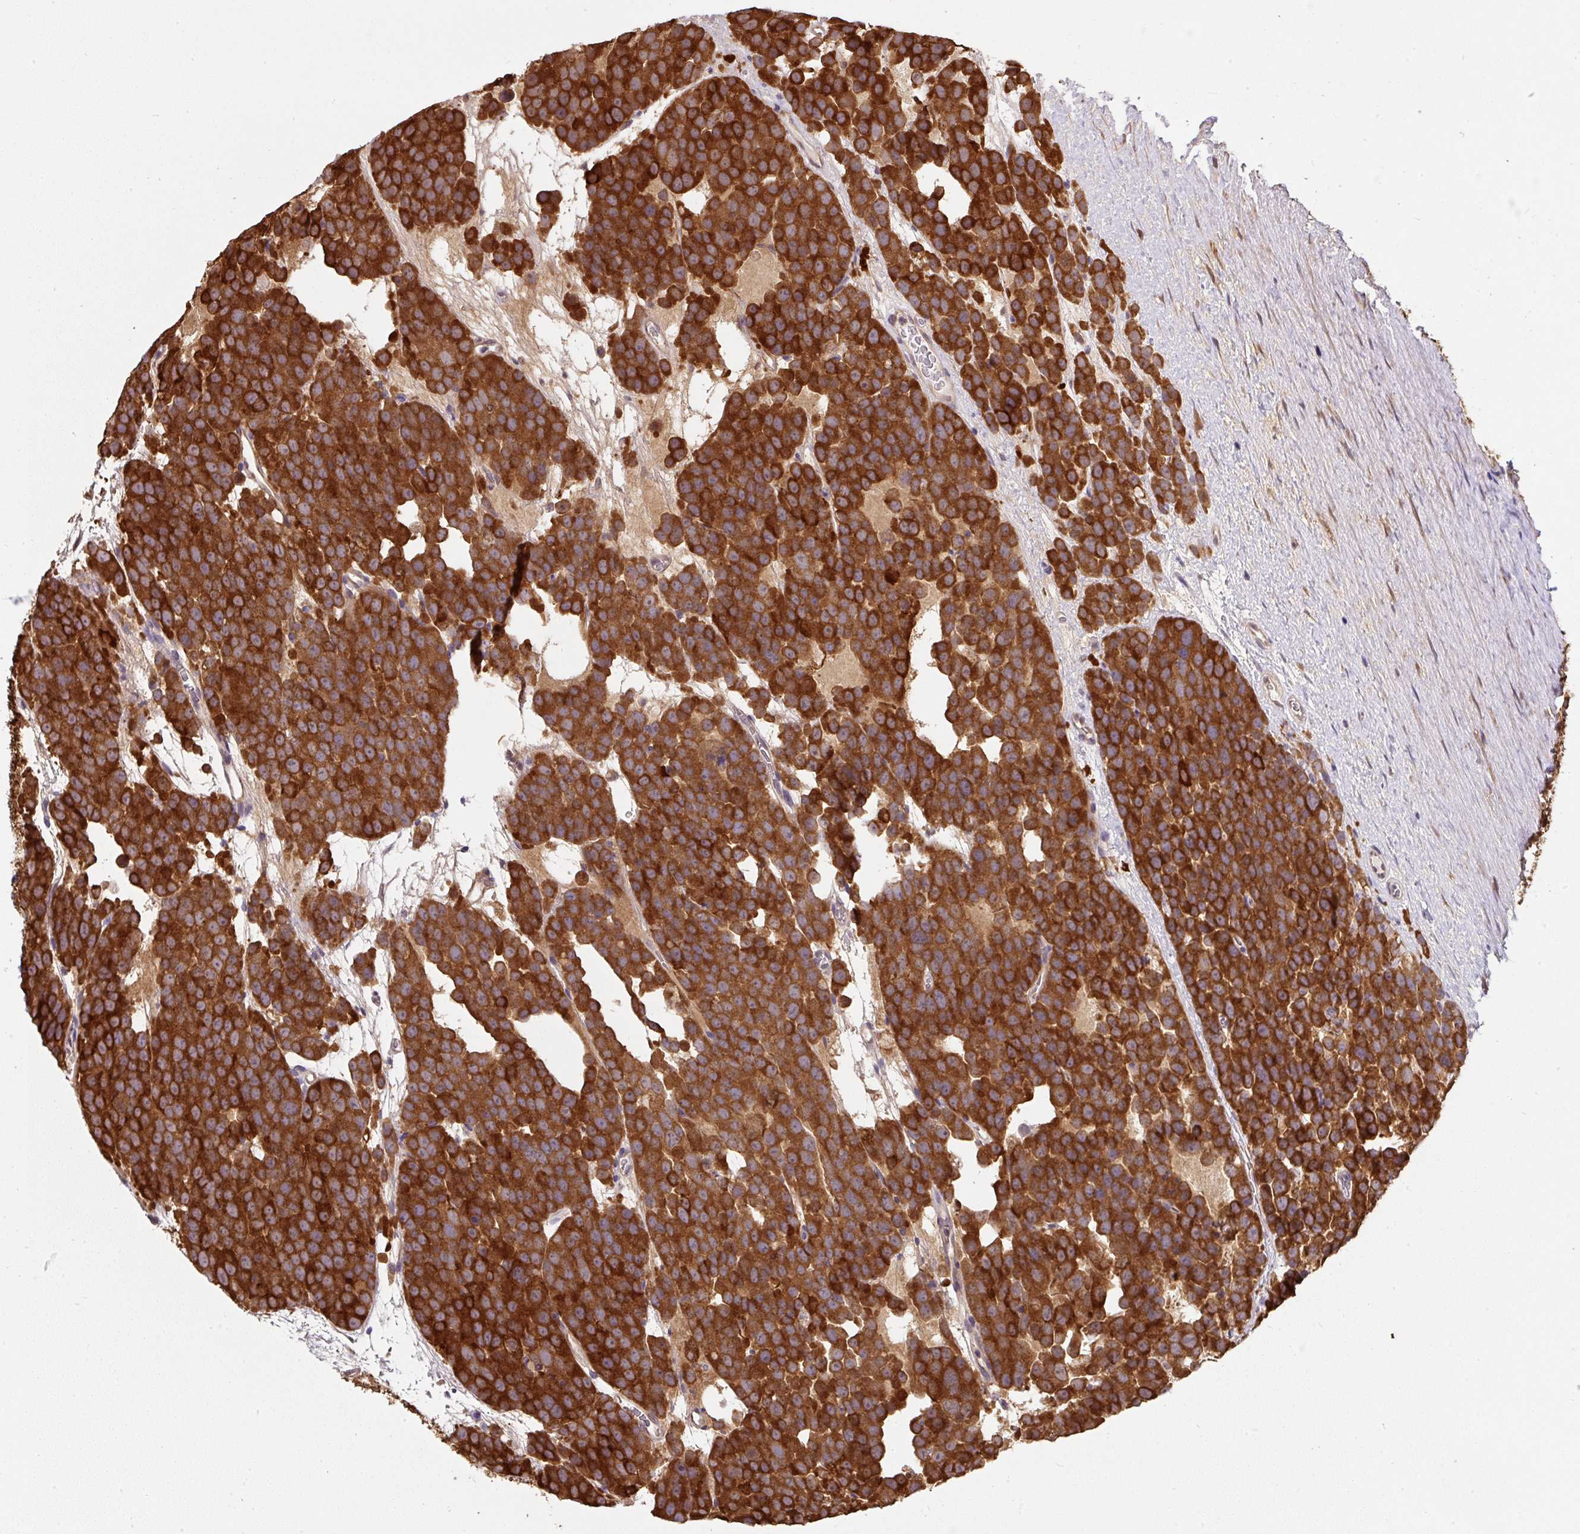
{"staining": {"intensity": "strong", "quantity": ">75%", "location": "cytoplasmic/membranous"}, "tissue": "testis cancer", "cell_type": "Tumor cells", "image_type": "cancer", "snomed": [{"axis": "morphology", "description": "Seminoma, NOS"}, {"axis": "topography", "description": "Testis"}], "caption": "Immunohistochemistry photomicrograph of human testis cancer (seminoma) stained for a protein (brown), which demonstrates high levels of strong cytoplasmic/membranous staining in about >75% of tumor cells.", "gene": "ST13", "patient": {"sex": "male", "age": 71}}